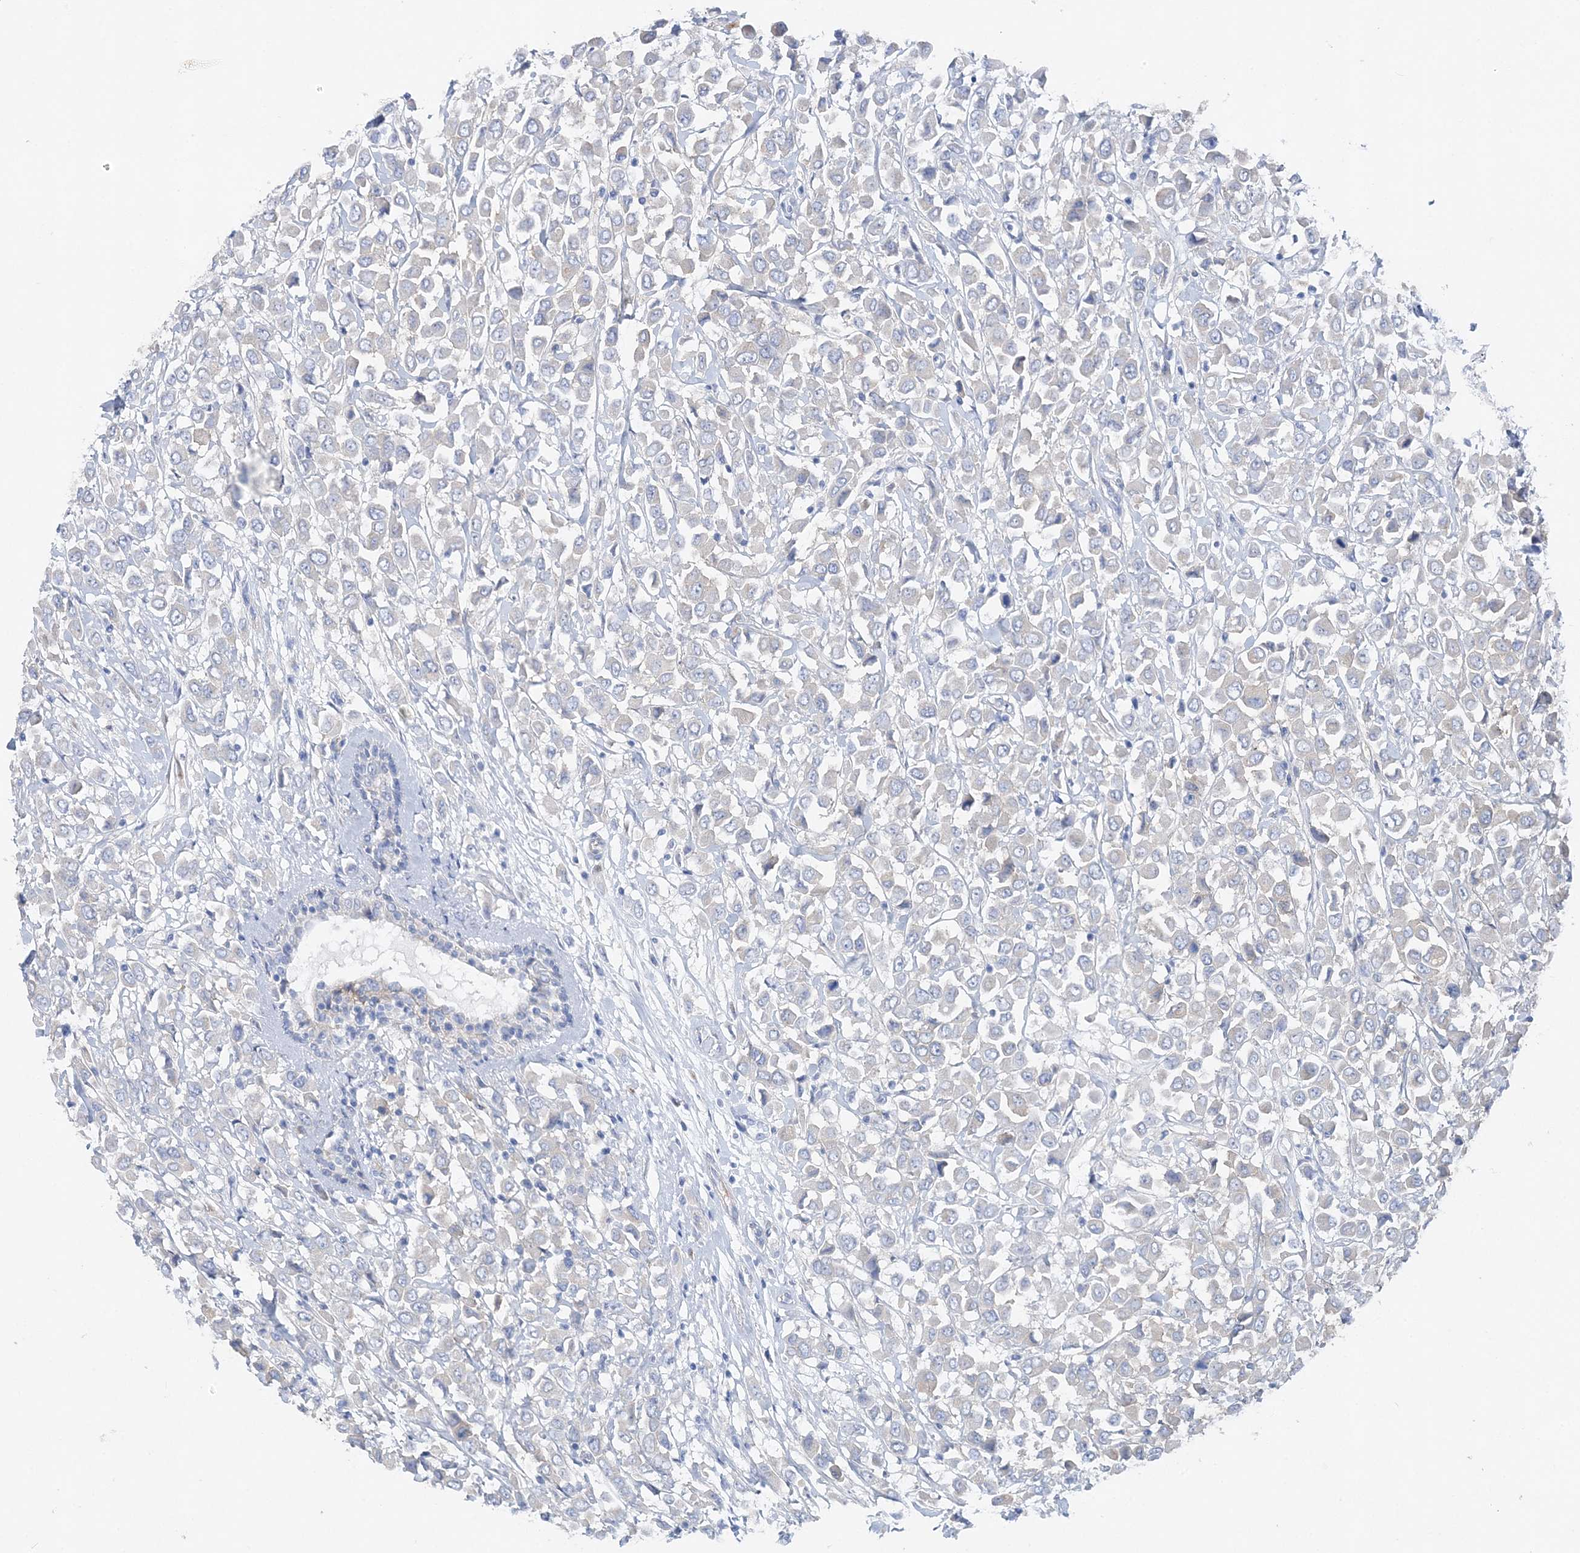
{"staining": {"intensity": "negative", "quantity": "none", "location": "none"}, "tissue": "breast cancer", "cell_type": "Tumor cells", "image_type": "cancer", "snomed": [{"axis": "morphology", "description": "Duct carcinoma"}, {"axis": "topography", "description": "Breast"}], "caption": "An immunohistochemistry micrograph of infiltrating ductal carcinoma (breast) is shown. There is no staining in tumor cells of infiltrating ductal carcinoma (breast).", "gene": "SLC5A6", "patient": {"sex": "female", "age": 61}}